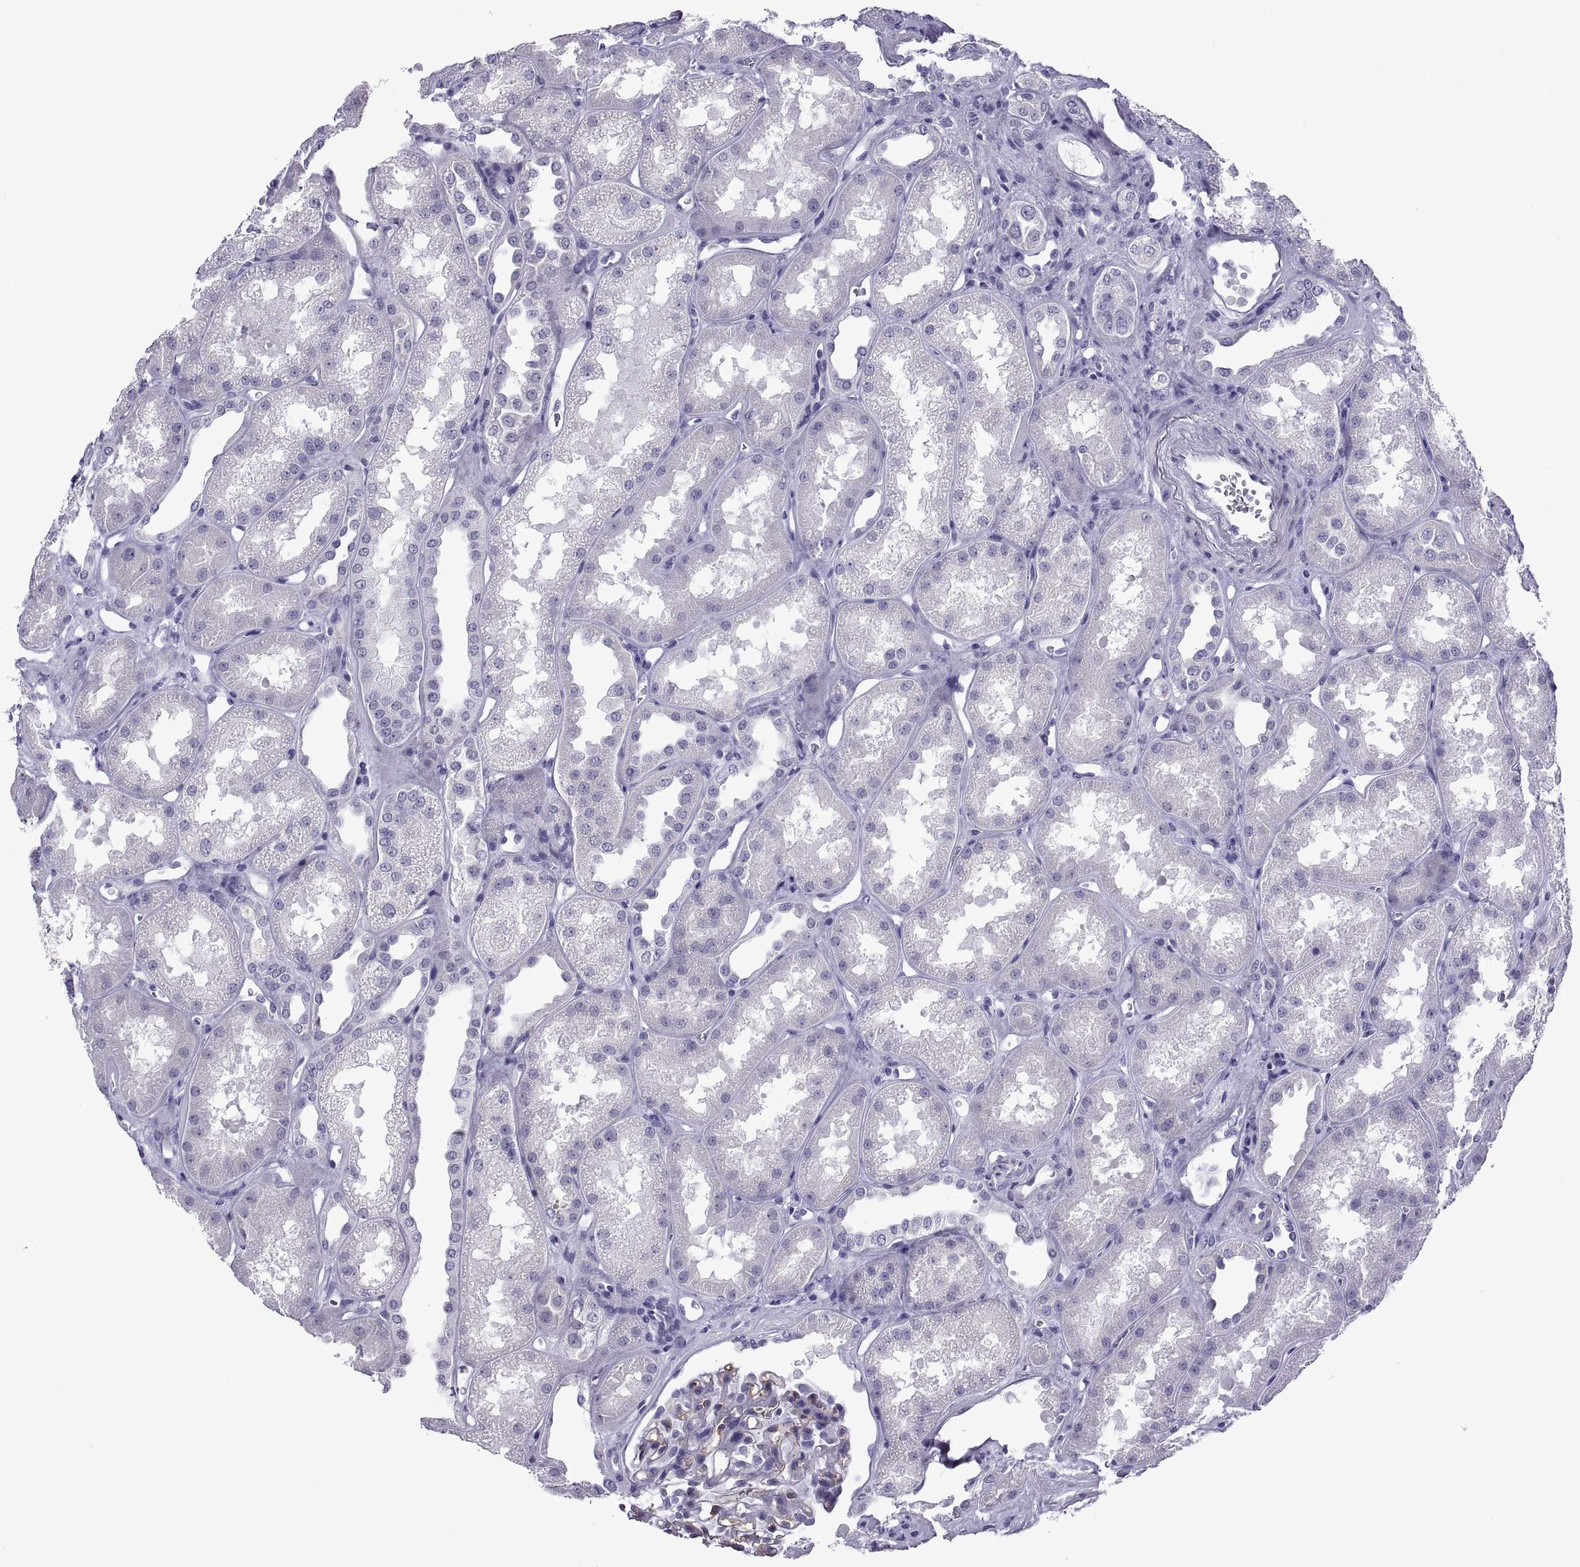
{"staining": {"intensity": "negative", "quantity": "none", "location": "none"}, "tissue": "kidney", "cell_type": "Cells in glomeruli", "image_type": "normal", "snomed": [{"axis": "morphology", "description": "Normal tissue, NOS"}, {"axis": "topography", "description": "Kidney"}], "caption": "Immunohistochemistry (IHC) of unremarkable human kidney shows no staining in cells in glomeruli. (Stains: DAB immunohistochemistry (IHC) with hematoxylin counter stain, Microscopy: brightfield microscopy at high magnification).", "gene": "C3orf22", "patient": {"sex": "male", "age": 61}}